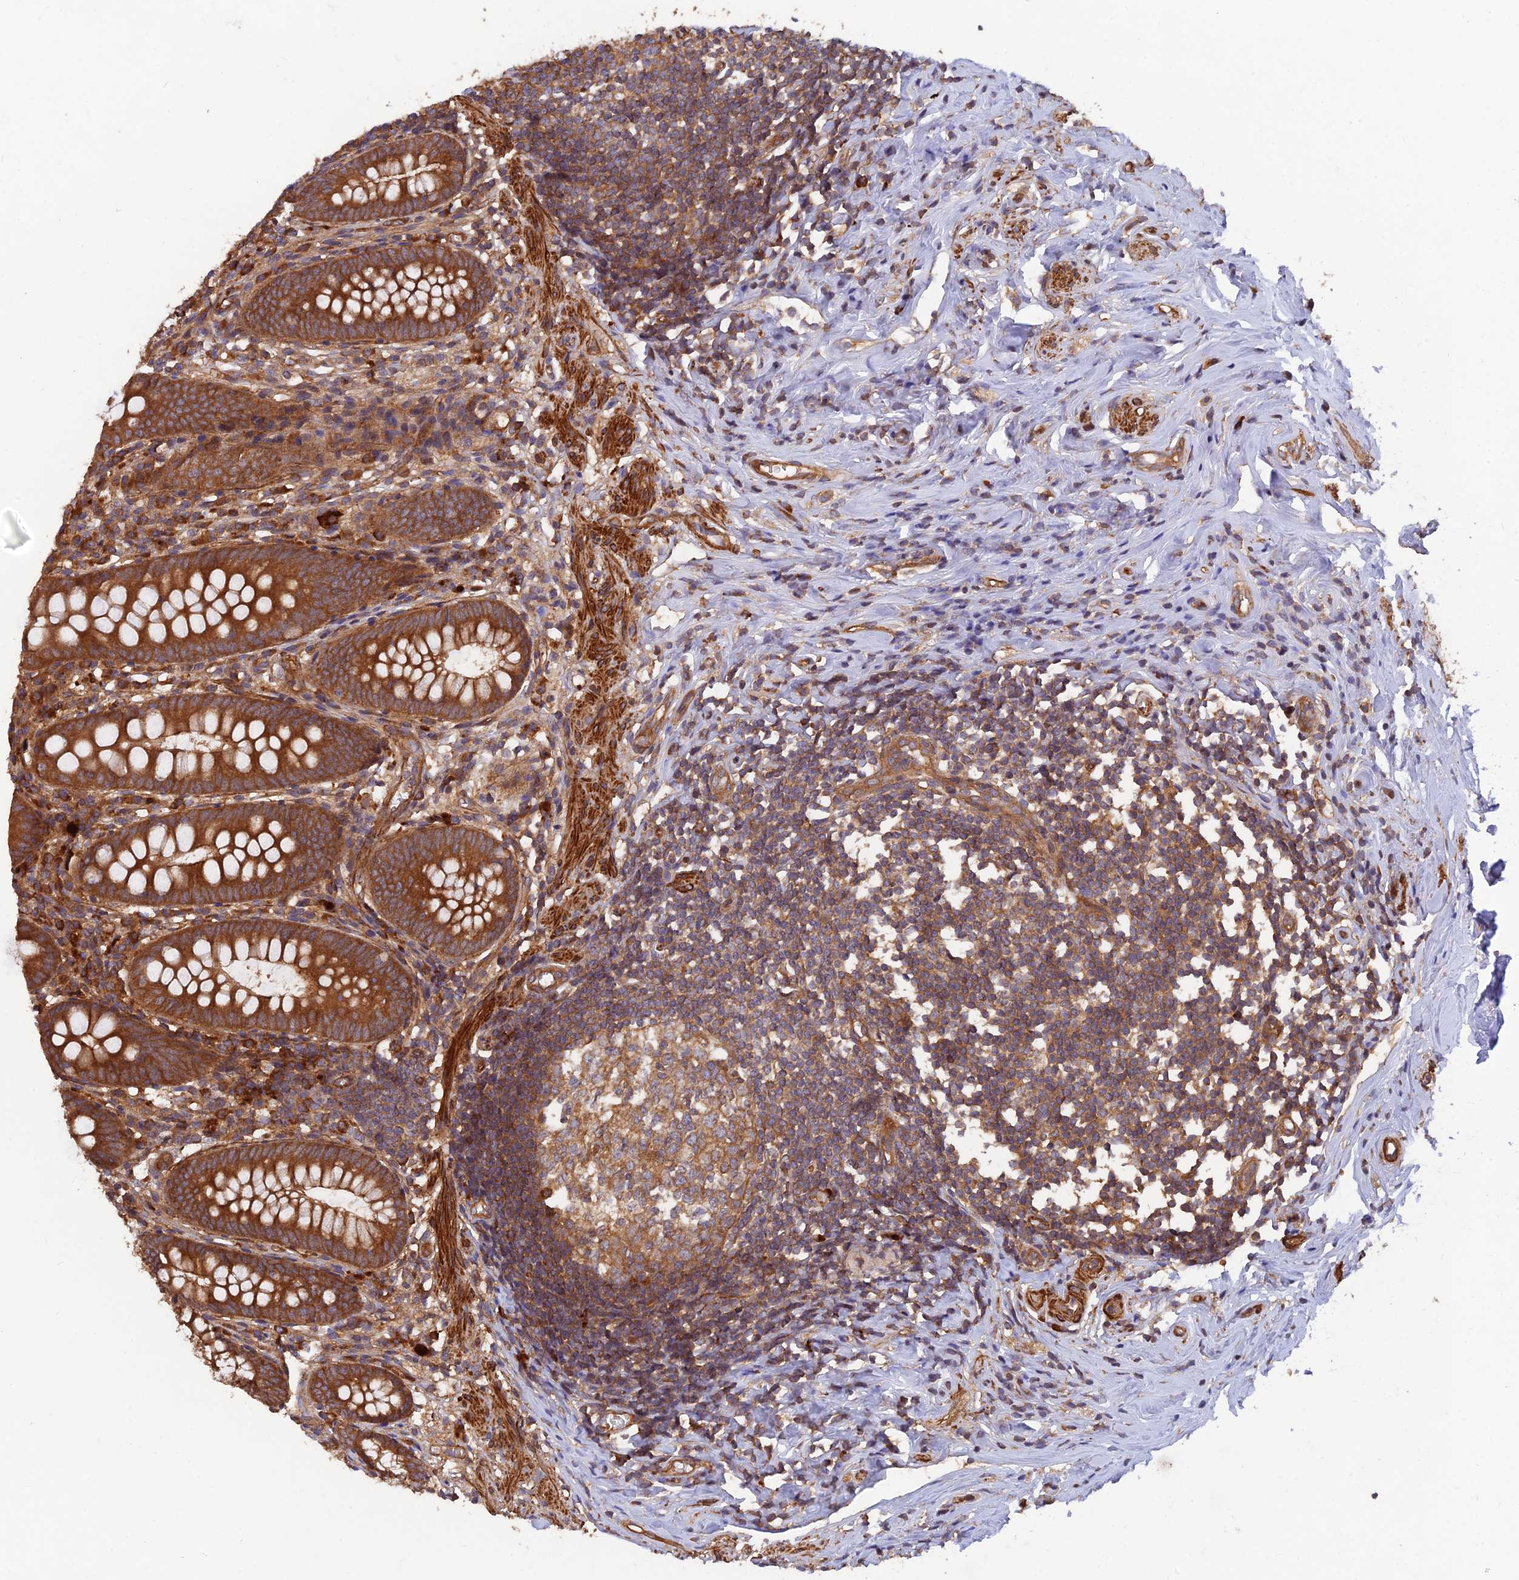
{"staining": {"intensity": "strong", "quantity": ">75%", "location": "cytoplasmic/membranous"}, "tissue": "appendix", "cell_type": "Glandular cells", "image_type": "normal", "snomed": [{"axis": "morphology", "description": "Normal tissue, NOS"}, {"axis": "topography", "description": "Appendix"}], "caption": "DAB (3,3'-diaminobenzidine) immunohistochemical staining of benign human appendix demonstrates strong cytoplasmic/membranous protein staining in about >75% of glandular cells.", "gene": "RELCH", "patient": {"sex": "female", "age": 51}}